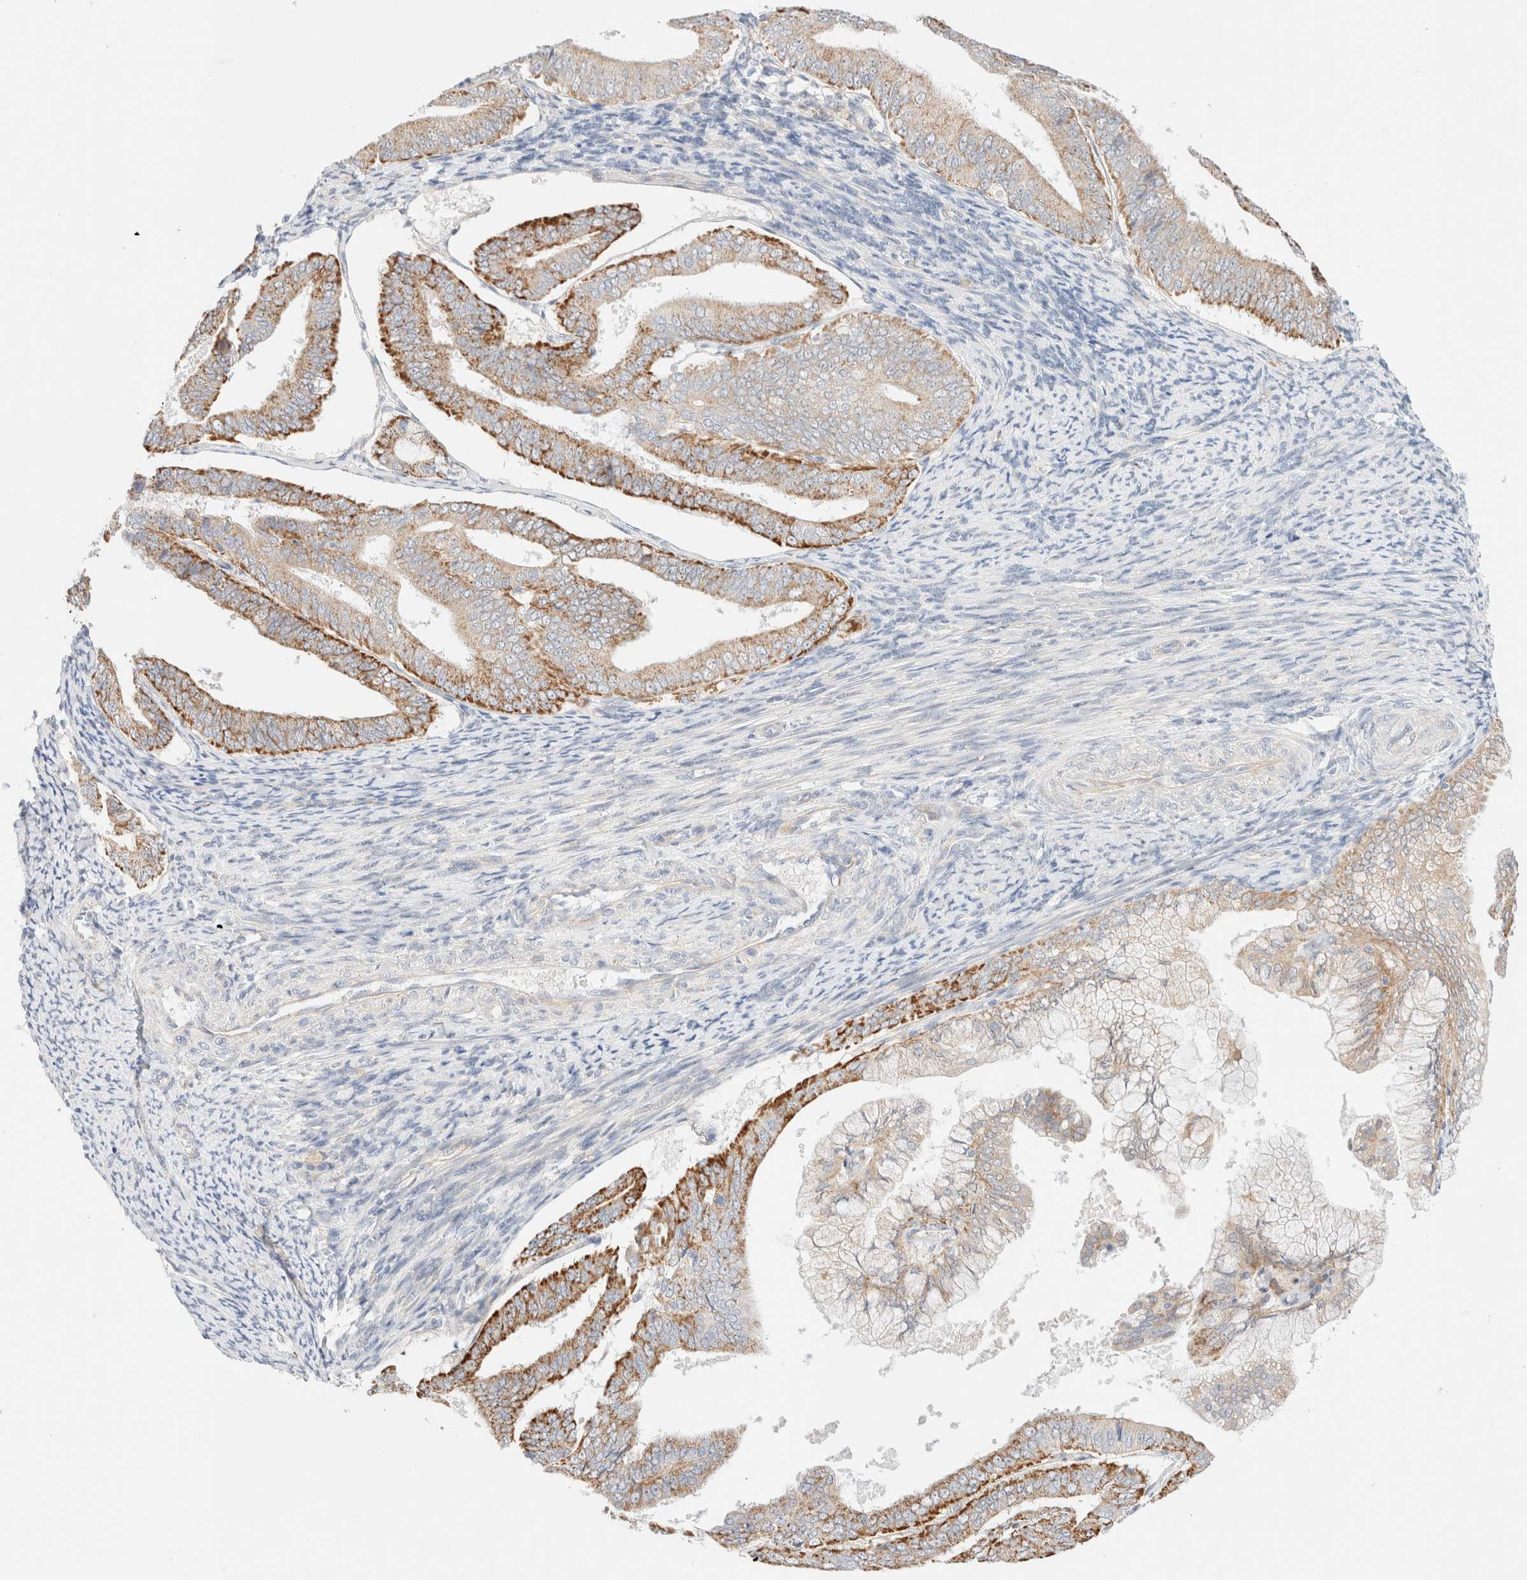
{"staining": {"intensity": "moderate", "quantity": ">75%", "location": "cytoplasmic/membranous"}, "tissue": "endometrial cancer", "cell_type": "Tumor cells", "image_type": "cancer", "snomed": [{"axis": "morphology", "description": "Adenocarcinoma, NOS"}, {"axis": "topography", "description": "Endometrium"}], "caption": "A micrograph showing moderate cytoplasmic/membranous staining in approximately >75% of tumor cells in adenocarcinoma (endometrial), as visualized by brown immunohistochemical staining.", "gene": "UNC13B", "patient": {"sex": "female", "age": 63}}